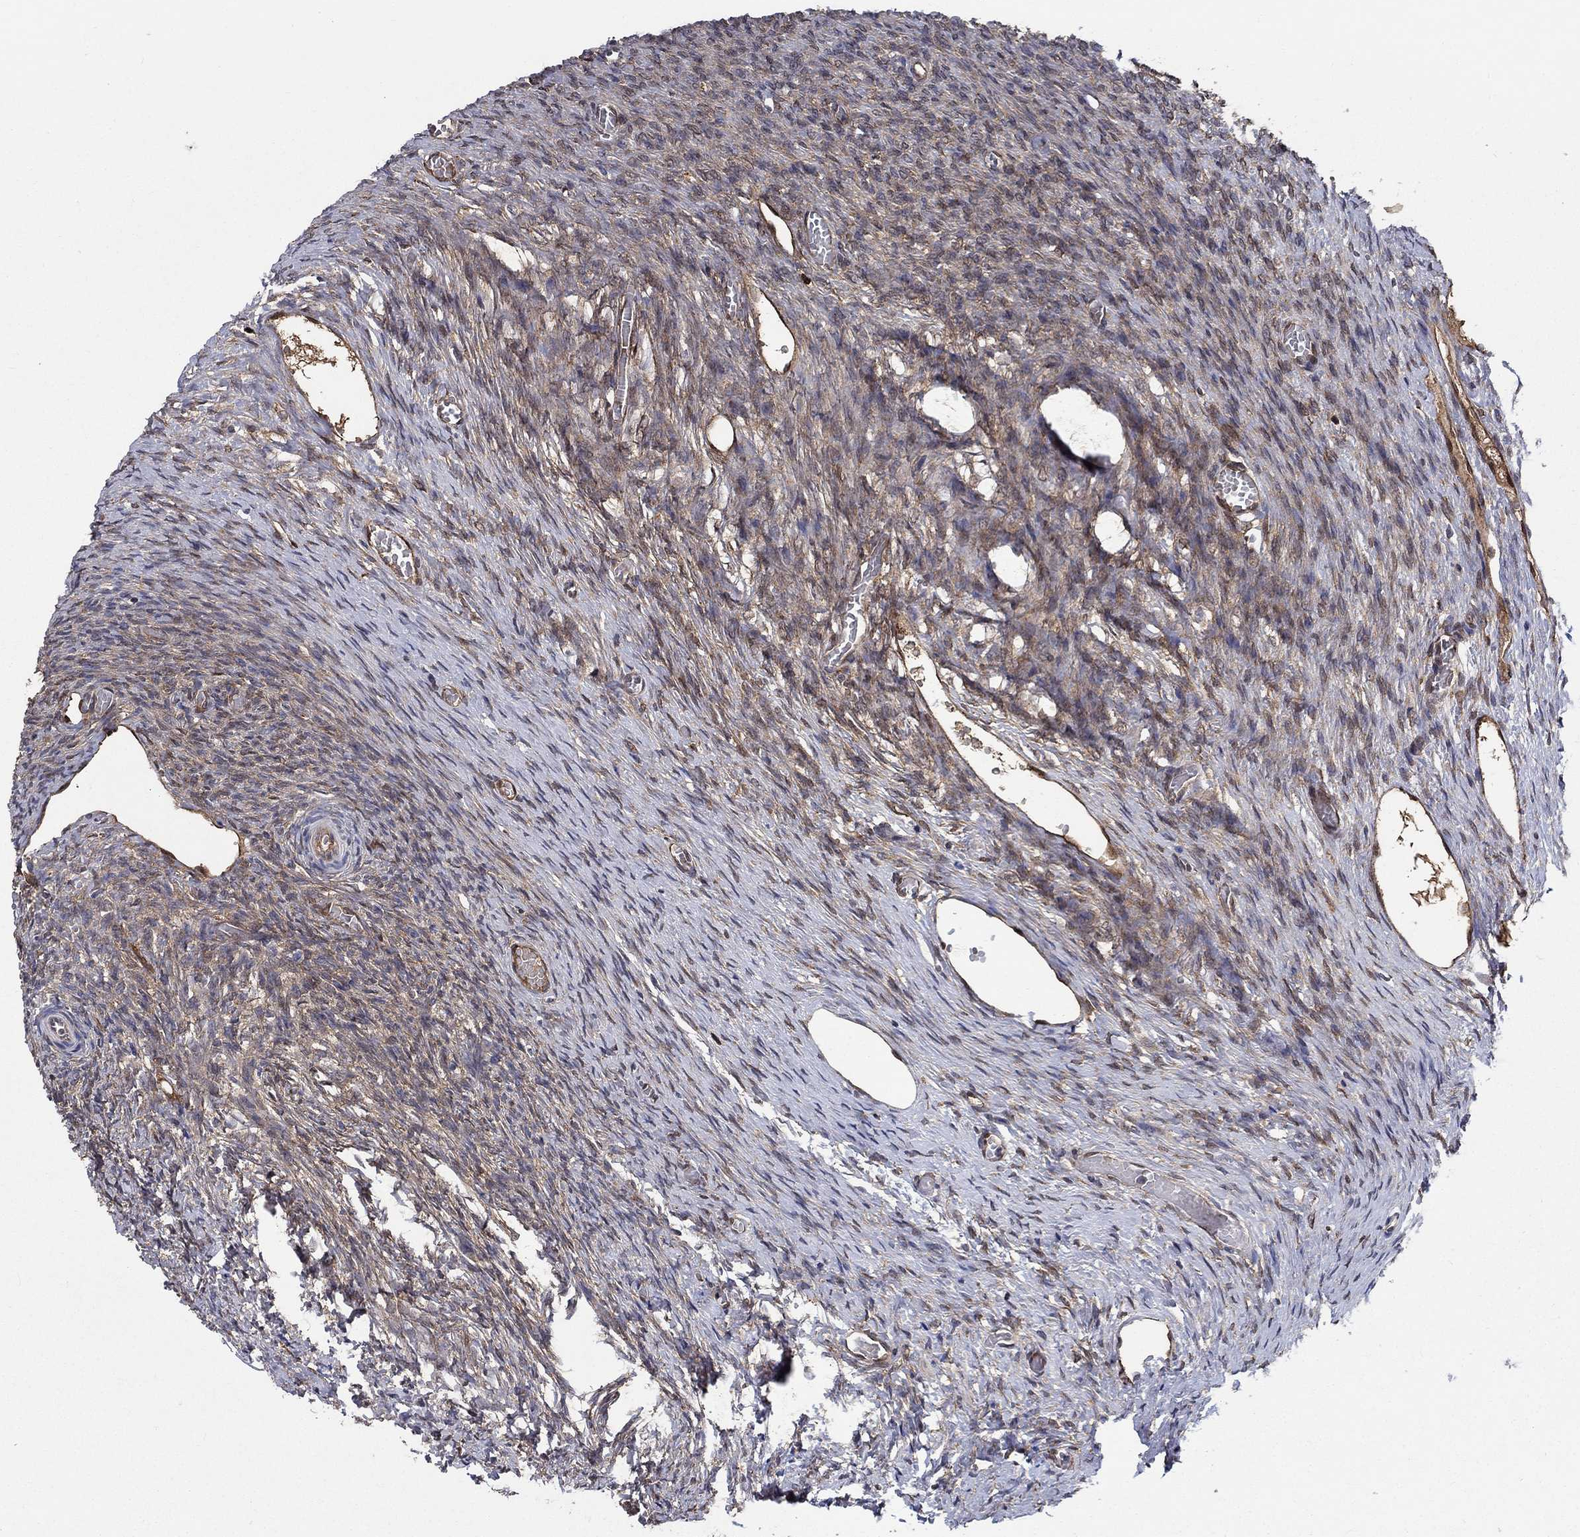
{"staining": {"intensity": "strong", "quantity": ">75%", "location": "cytoplasmic/membranous"}, "tissue": "ovary", "cell_type": "Follicle cells", "image_type": "normal", "snomed": [{"axis": "morphology", "description": "Normal tissue, NOS"}, {"axis": "topography", "description": "Ovary"}], "caption": "IHC of normal ovary exhibits high levels of strong cytoplasmic/membranous expression in about >75% of follicle cells. Nuclei are stained in blue.", "gene": "AGFG2", "patient": {"sex": "female", "age": 27}}